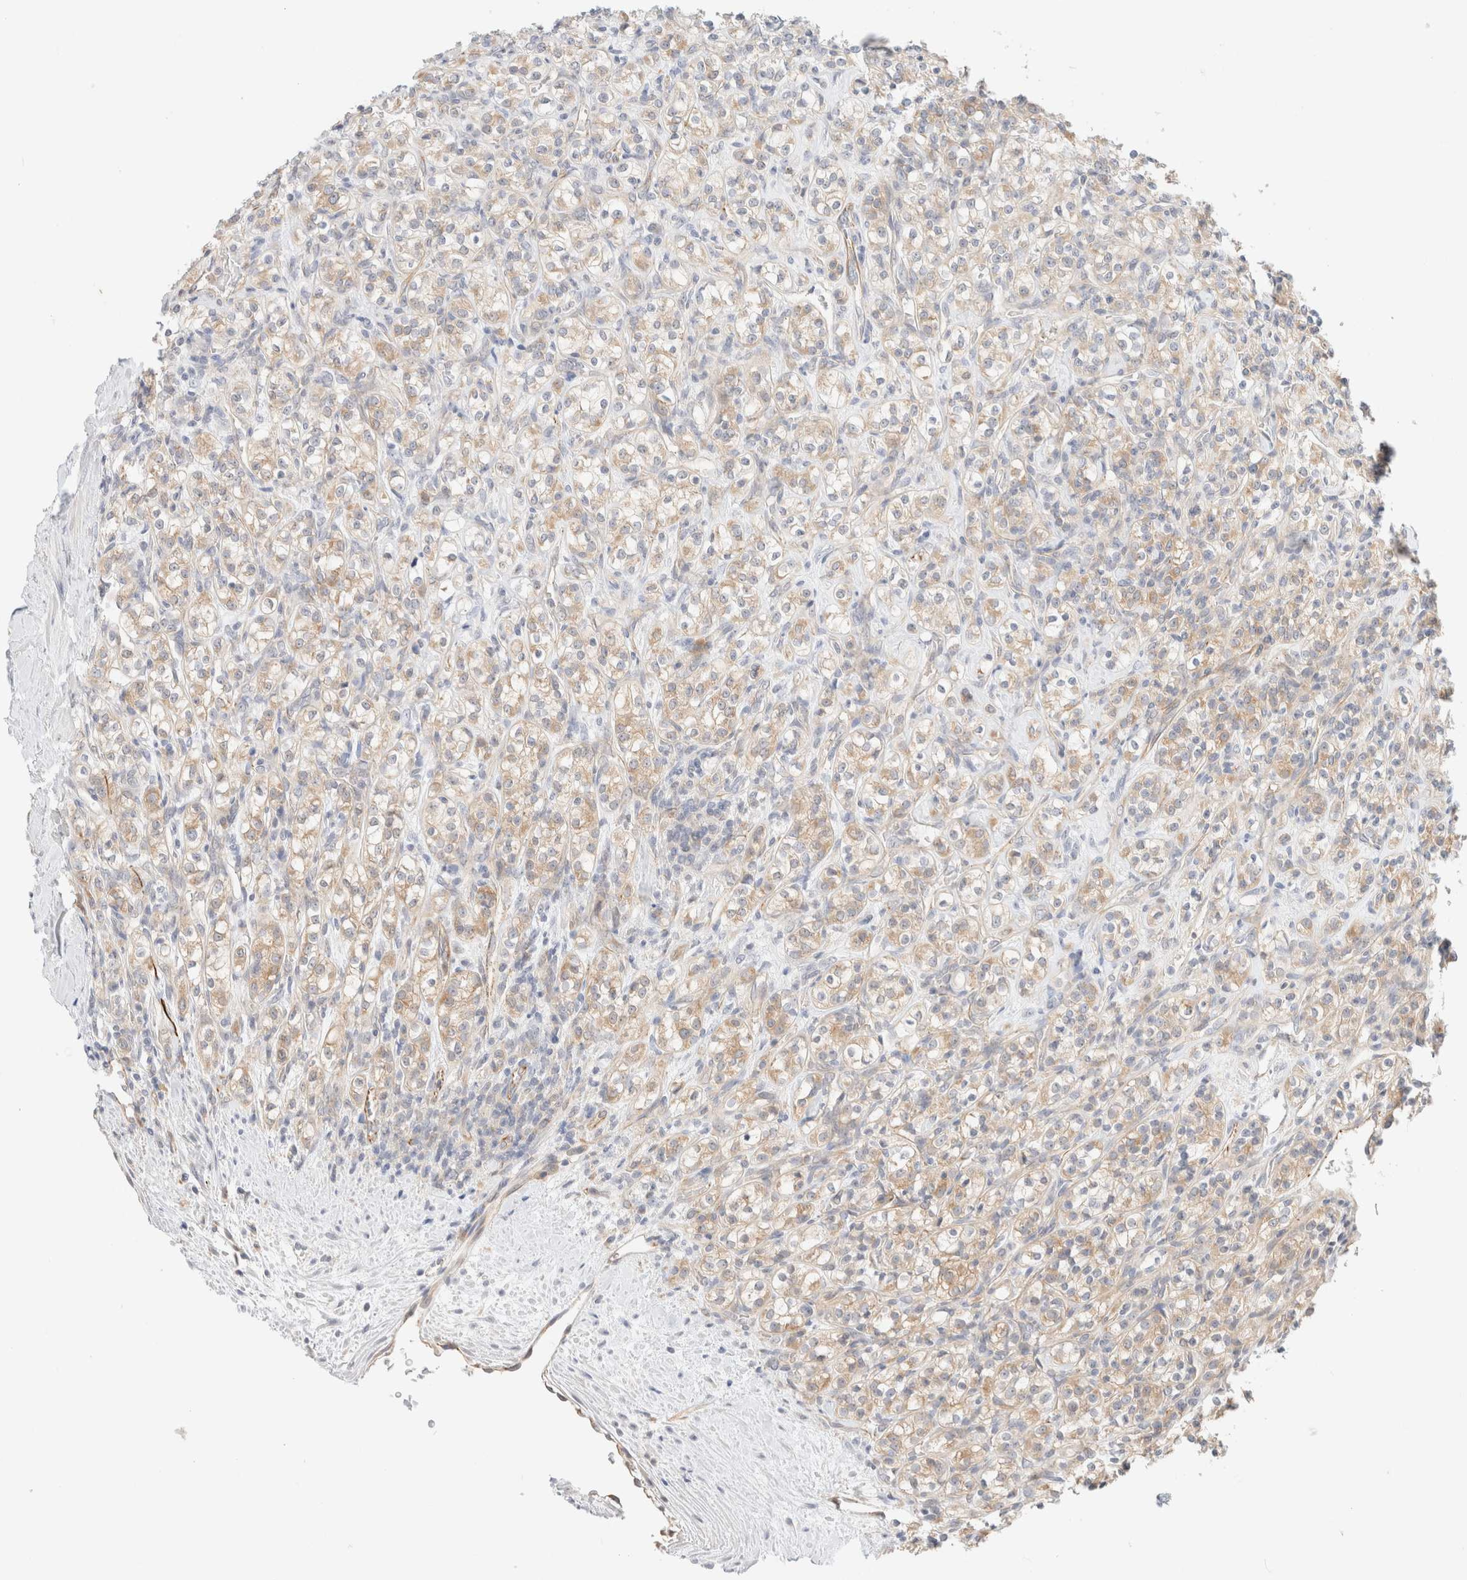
{"staining": {"intensity": "weak", "quantity": ">75%", "location": "cytoplasmic/membranous"}, "tissue": "renal cancer", "cell_type": "Tumor cells", "image_type": "cancer", "snomed": [{"axis": "morphology", "description": "Adenocarcinoma, NOS"}, {"axis": "topography", "description": "Kidney"}], "caption": "Human adenocarcinoma (renal) stained with a brown dye reveals weak cytoplasmic/membranous positive expression in approximately >75% of tumor cells.", "gene": "UNC13B", "patient": {"sex": "male", "age": 77}}